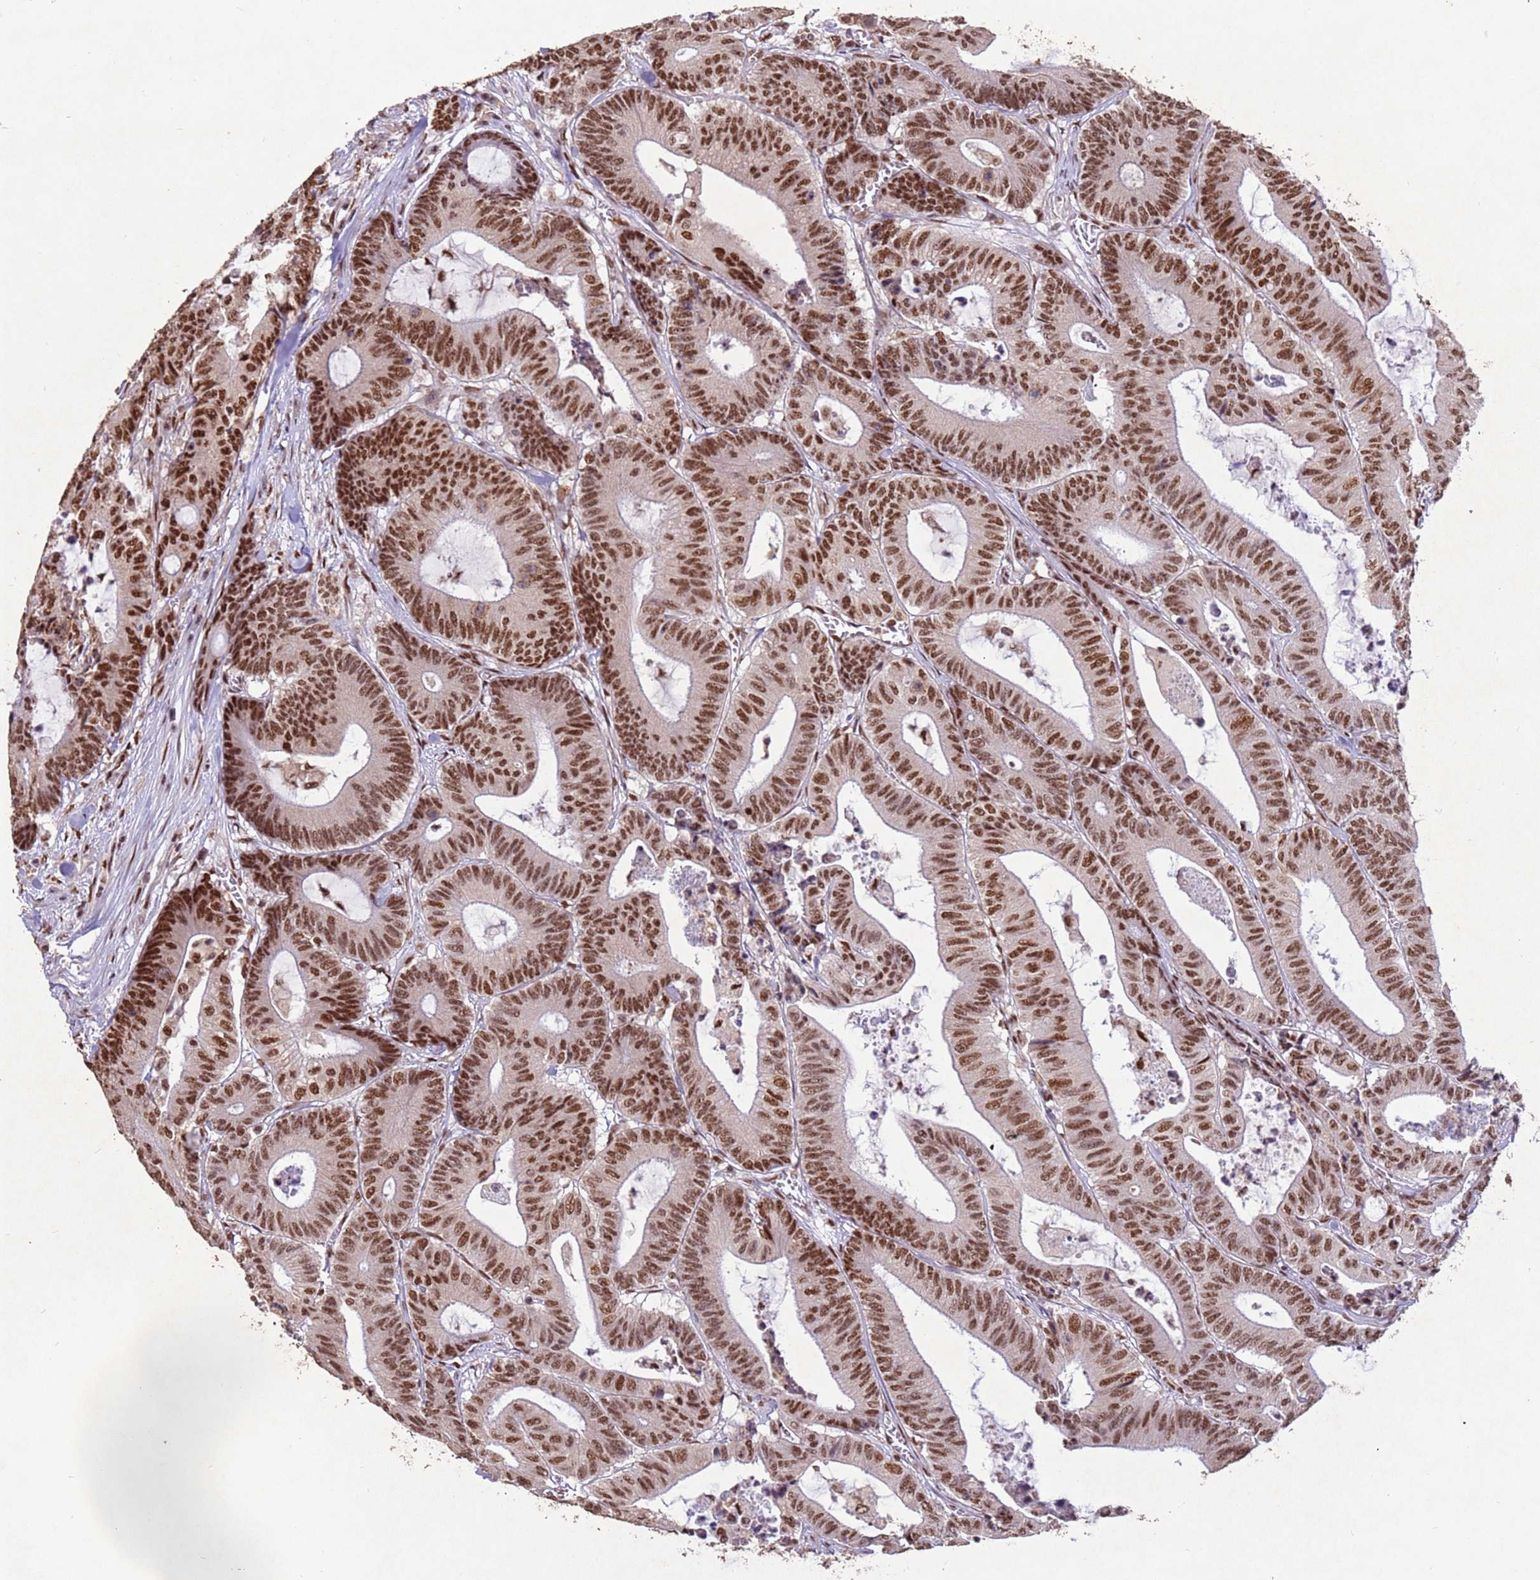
{"staining": {"intensity": "moderate", "quantity": ">75%", "location": "nuclear"}, "tissue": "colorectal cancer", "cell_type": "Tumor cells", "image_type": "cancer", "snomed": [{"axis": "morphology", "description": "Adenocarcinoma, NOS"}, {"axis": "topography", "description": "Colon"}], "caption": "Immunohistochemistry (IHC) (DAB (3,3'-diaminobenzidine)) staining of human colorectal adenocarcinoma shows moderate nuclear protein expression in about >75% of tumor cells.", "gene": "ESF1", "patient": {"sex": "female", "age": 84}}